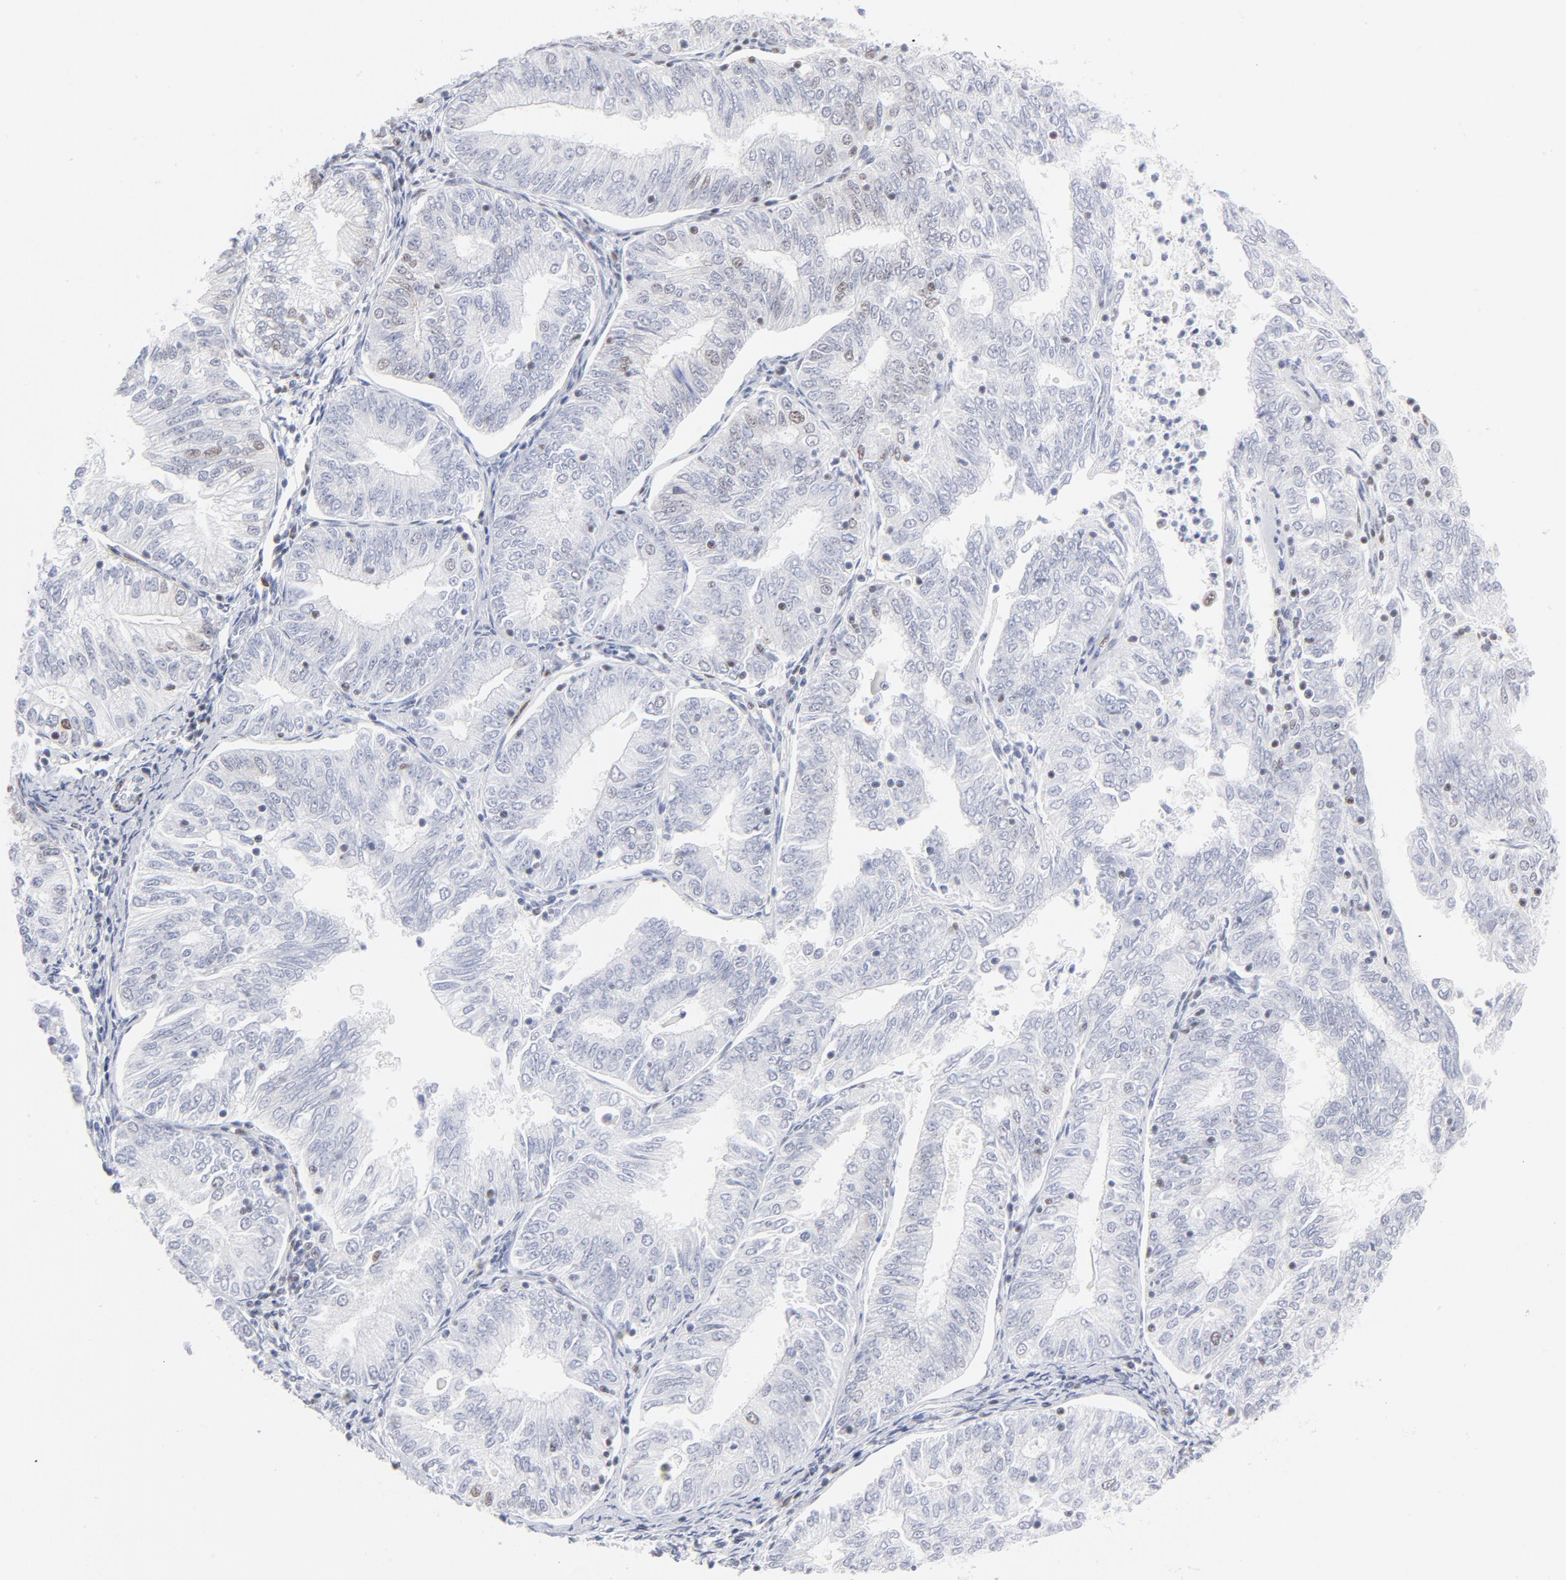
{"staining": {"intensity": "moderate", "quantity": "<25%", "location": "nuclear"}, "tissue": "endometrial cancer", "cell_type": "Tumor cells", "image_type": "cancer", "snomed": [{"axis": "morphology", "description": "Adenocarcinoma, NOS"}, {"axis": "topography", "description": "Endometrium"}], "caption": "Endometrial cancer (adenocarcinoma) tissue shows moderate nuclear expression in about <25% of tumor cells, visualized by immunohistochemistry.", "gene": "ATF2", "patient": {"sex": "female", "age": 69}}